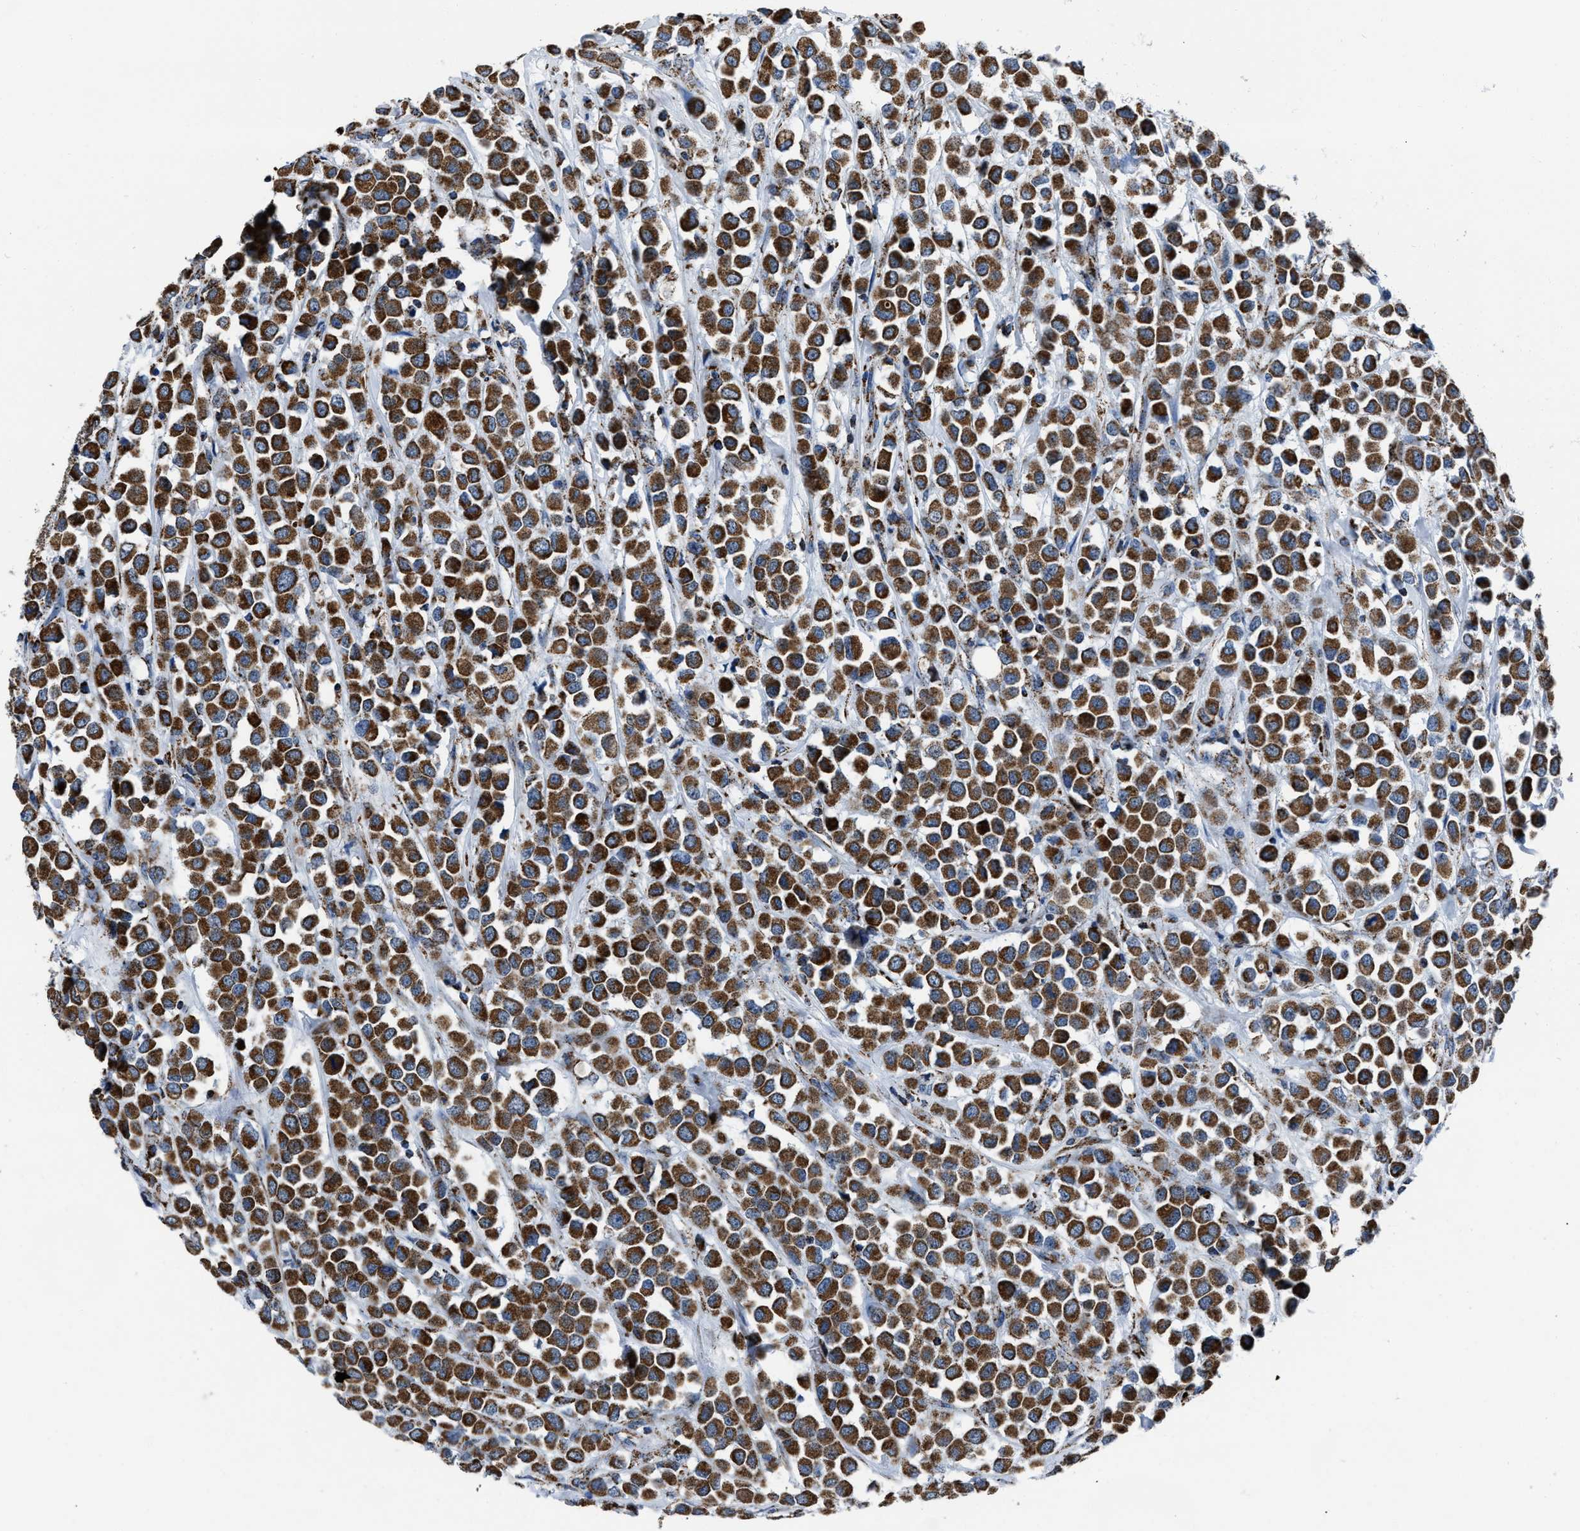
{"staining": {"intensity": "strong", "quantity": ">75%", "location": "cytoplasmic/membranous"}, "tissue": "breast cancer", "cell_type": "Tumor cells", "image_type": "cancer", "snomed": [{"axis": "morphology", "description": "Duct carcinoma"}, {"axis": "topography", "description": "Breast"}], "caption": "Approximately >75% of tumor cells in human invasive ductal carcinoma (breast) reveal strong cytoplasmic/membranous protein expression as visualized by brown immunohistochemical staining.", "gene": "NSD3", "patient": {"sex": "female", "age": 61}}